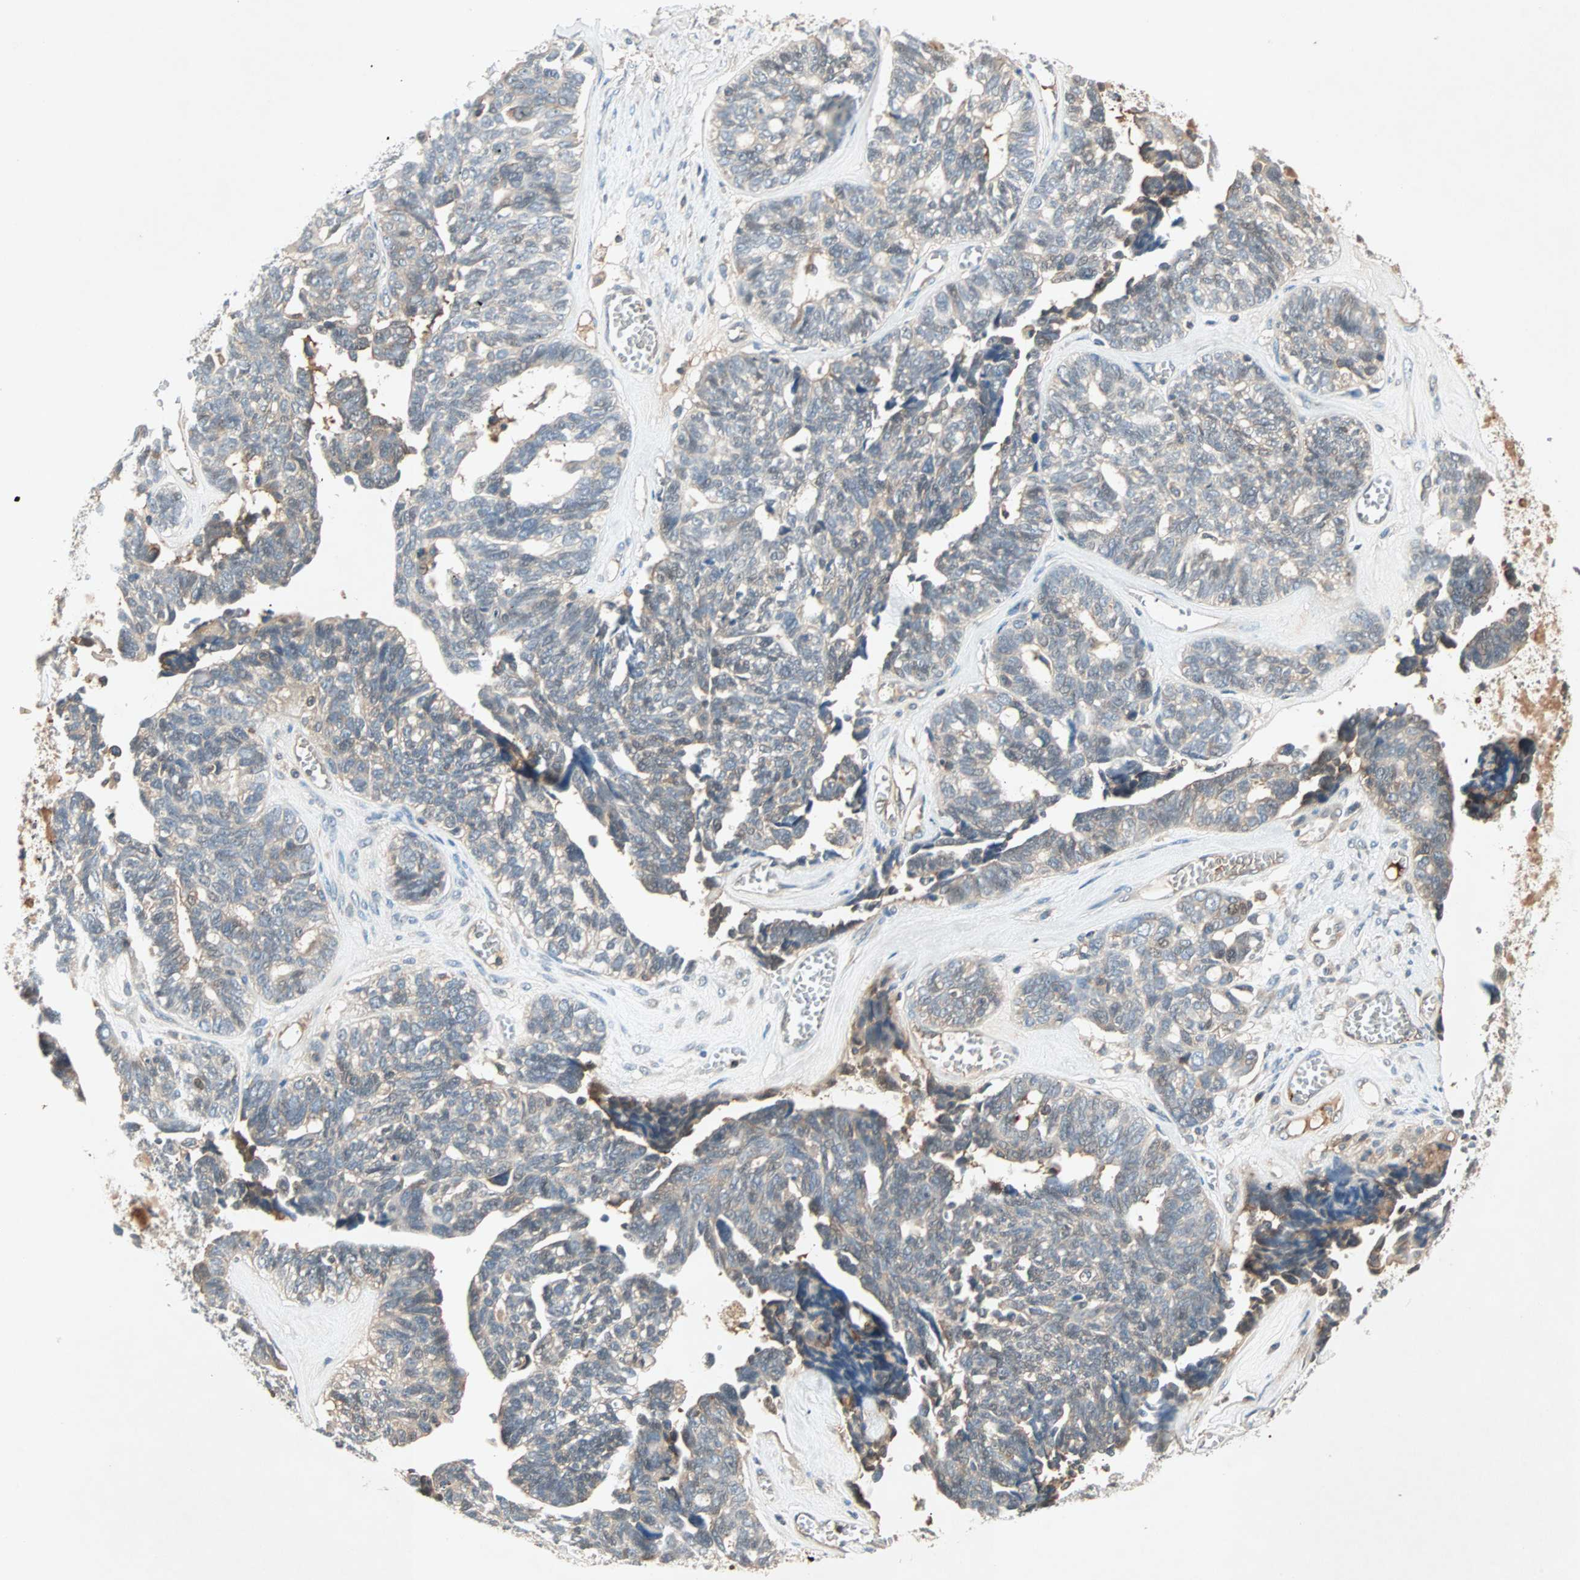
{"staining": {"intensity": "weak", "quantity": ">75%", "location": "cytoplasmic/membranous"}, "tissue": "ovarian cancer", "cell_type": "Tumor cells", "image_type": "cancer", "snomed": [{"axis": "morphology", "description": "Cystadenocarcinoma, serous, NOS"}, {"axis": "topography", "description": "Ovary"}], "caption": "Immunohistochemical staining of human serous cystadenocarcinoma (ovarian) displays low levels of weak cytoplasmic/membranous protein expression in approximately >75% of tumor cells.", "gene": "TEC", "patient": {"sex": "female", "age": 79}}